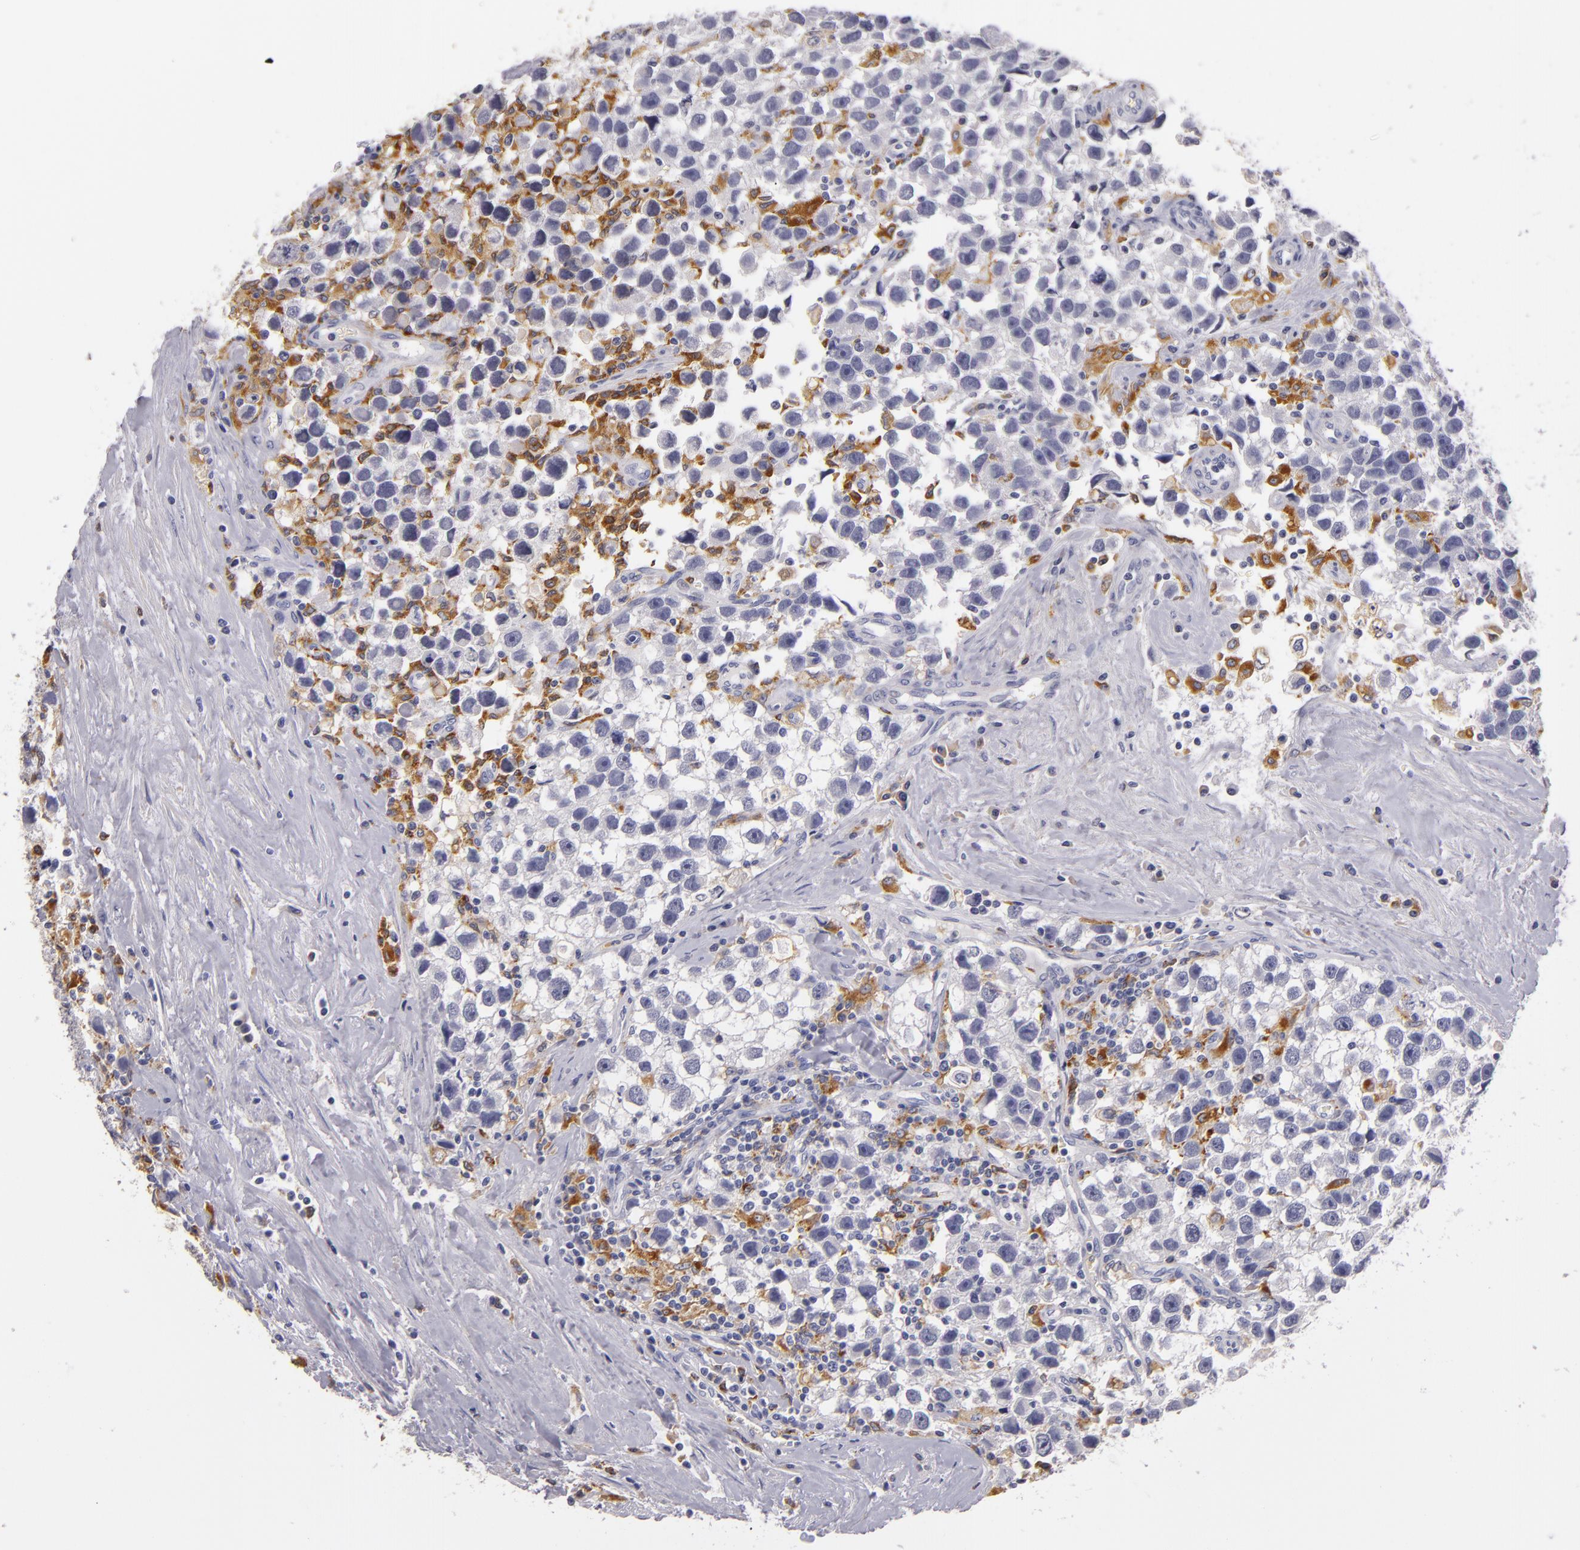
{"staining": {"intensity": "negative", "quantity": "none", "location": "none"}, "tissue": "testis cancer", "cell_type": "Tumor cells", "image_type": "cancer", "snomed": [{"axis": "morphology", "description": "Seminoma, NOS"}, {"axis": "topography", "description": "Testis"}], "caption": "Immunohistochemistry of human testis cancer displays no staining in tumor cells. The staining is performed using DAB brown chromogen with nuclei counter-stained in using hematoxylin.", "gene": "TLR8", "patient": {"sex": "male", "age": 43}}